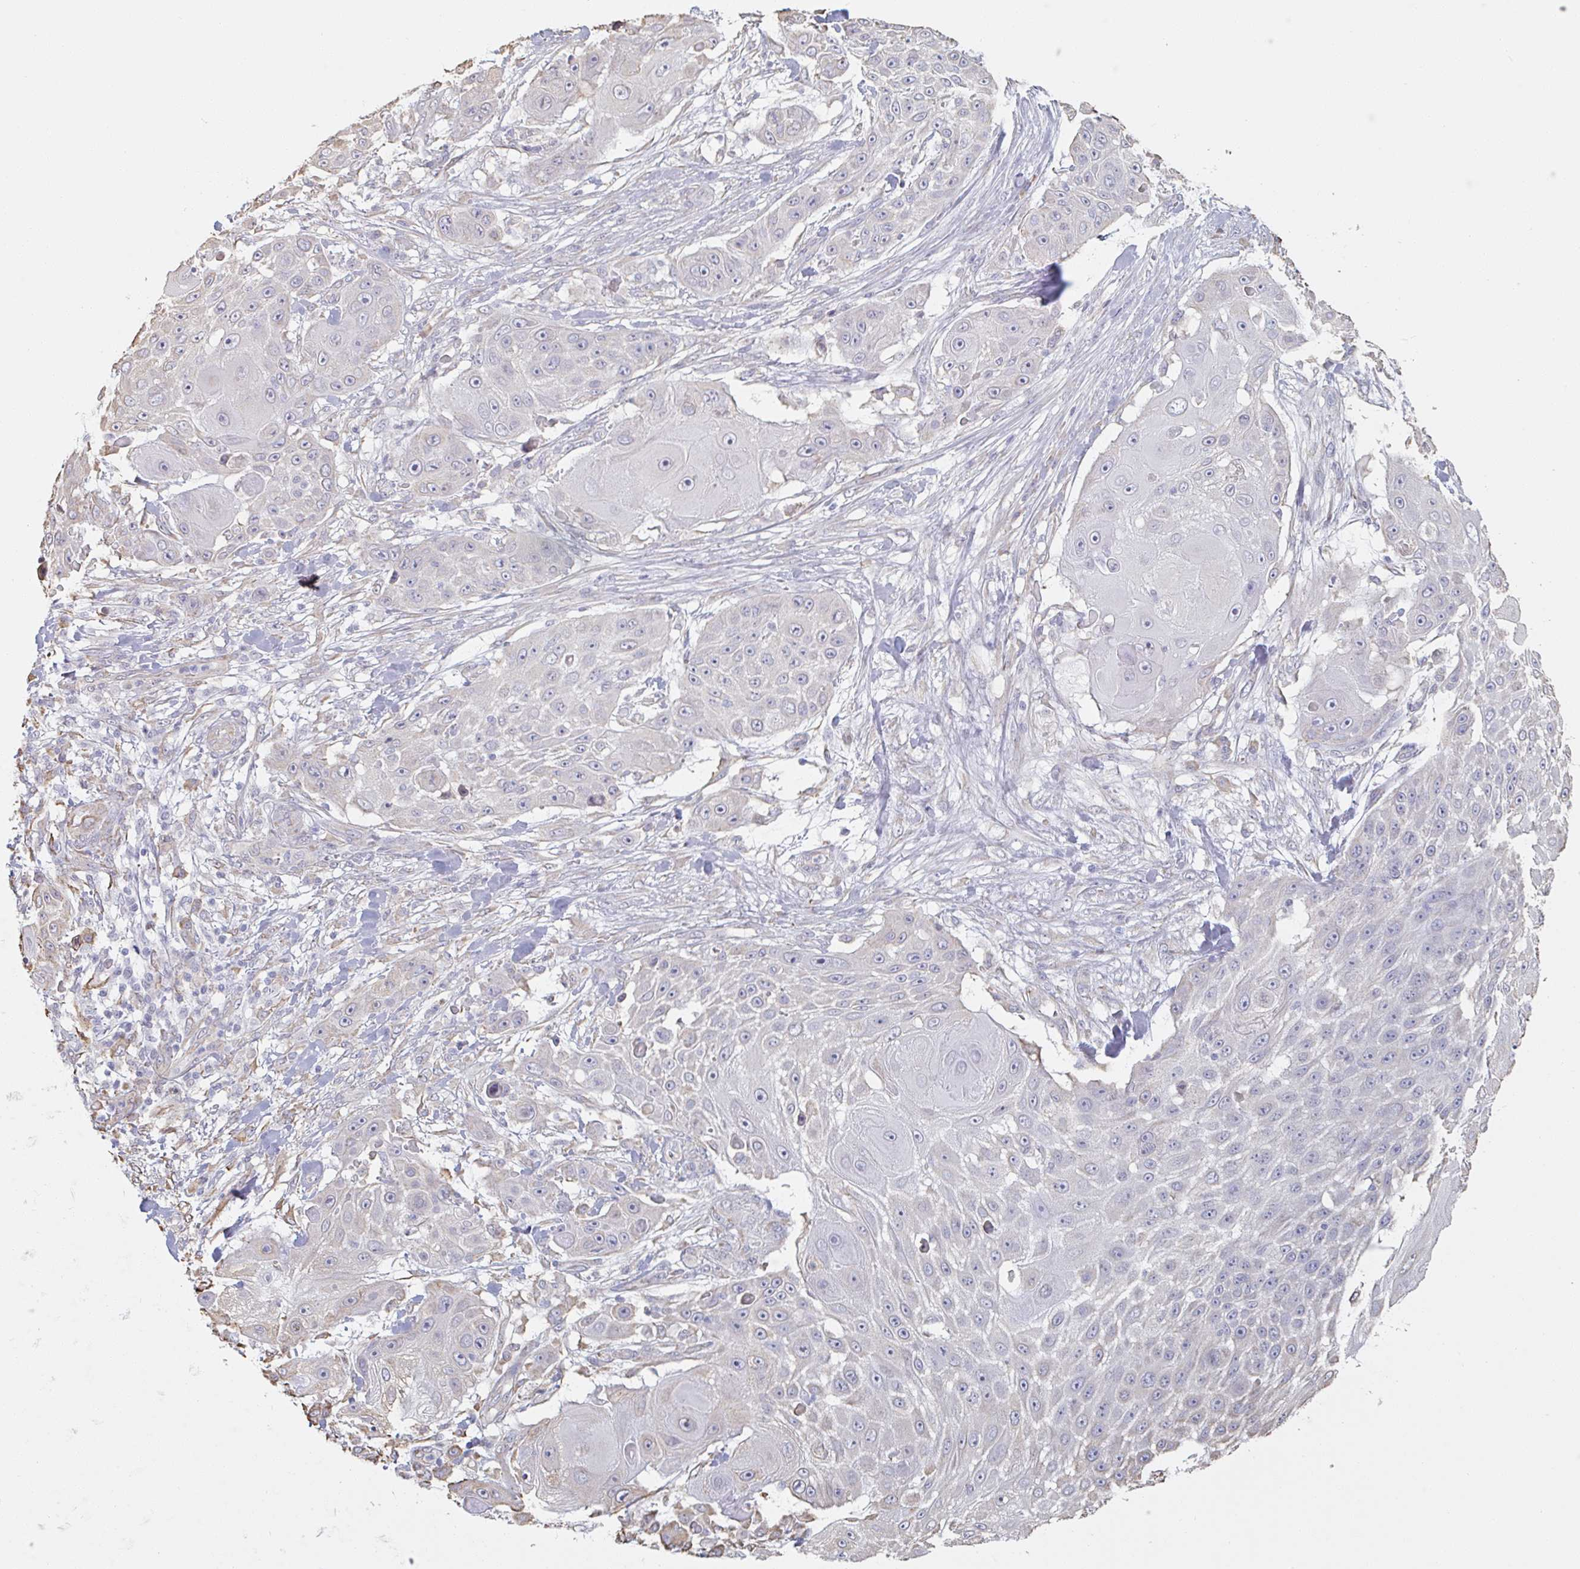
{"staining": {"intensity": "negative", "quantity": "none", "location": "none"}, "tissue": "skin cancer", "cell_type": "Tumor cells", "image_type": "cancer", "snomed": [{"axis": "morphology", "description": "Squamous cell carcinoma, NOS"}, {"axis": "topography", "description": "Skin"}], "caption": "Immunohistochemistry image of human squamous cell carcinoma (skin) stained for a protein (brown), which exhibits no positivity in tumor cells.", "gene": "RAB5IF", "patient": {"sex": "female", "age": 86}}